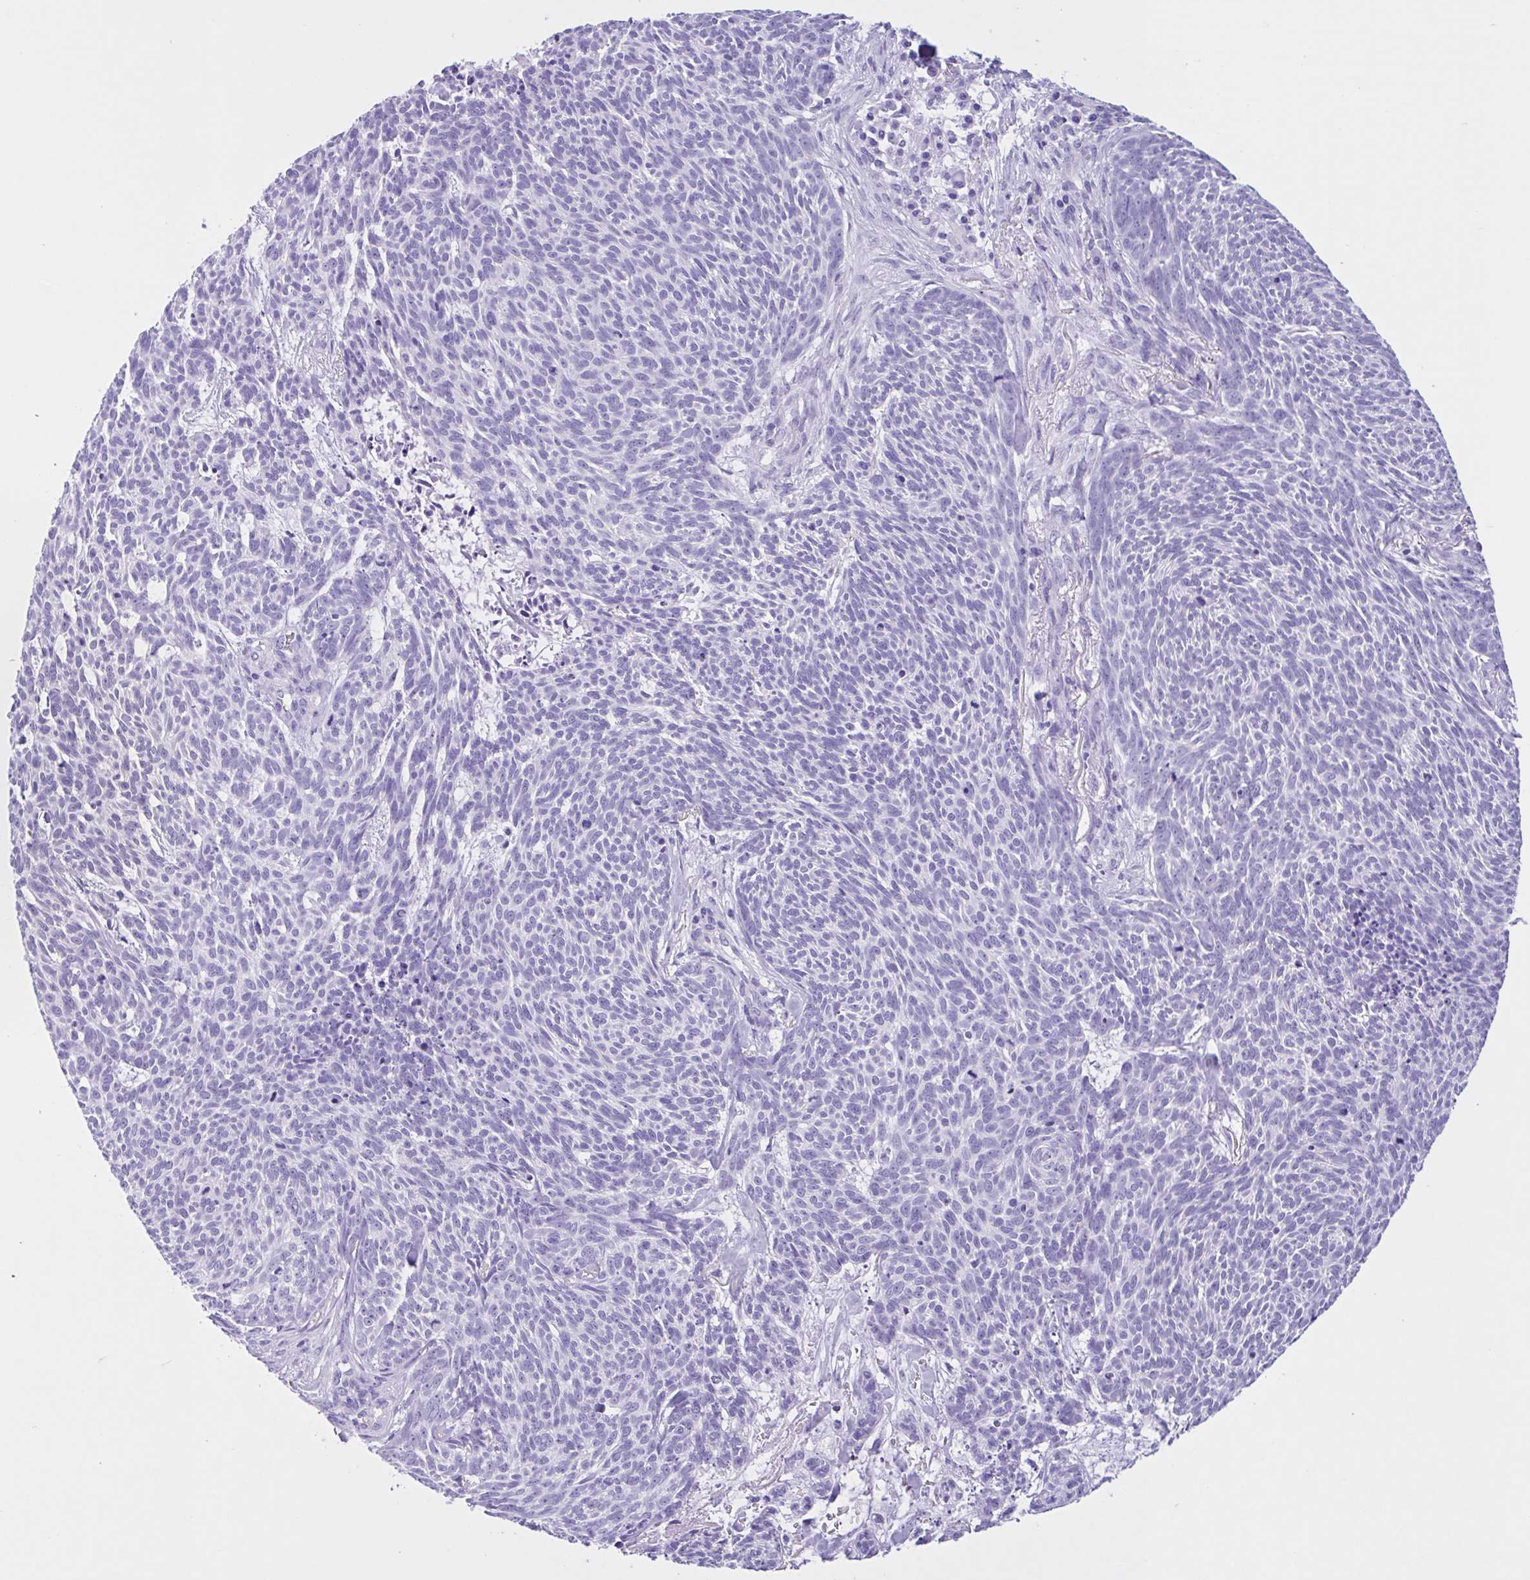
{"staining": {"intensity": "negative", "quantity": "none", "location": "none"}, "tissue": "skin cancer", "cell_type": "Tumor cells", "image_type": "cancer", "snomed": [{"axis": "morphology", "description": "Basal cell carcinoma"}, {"axis": "topography", "description": "Skin"}], "caption": "Micrograph shows no significant protein staining in tumor cells of skin basal cell carcinoma.", "gene": "IAPP", "patient": {"sex": "female", "age": 93}}